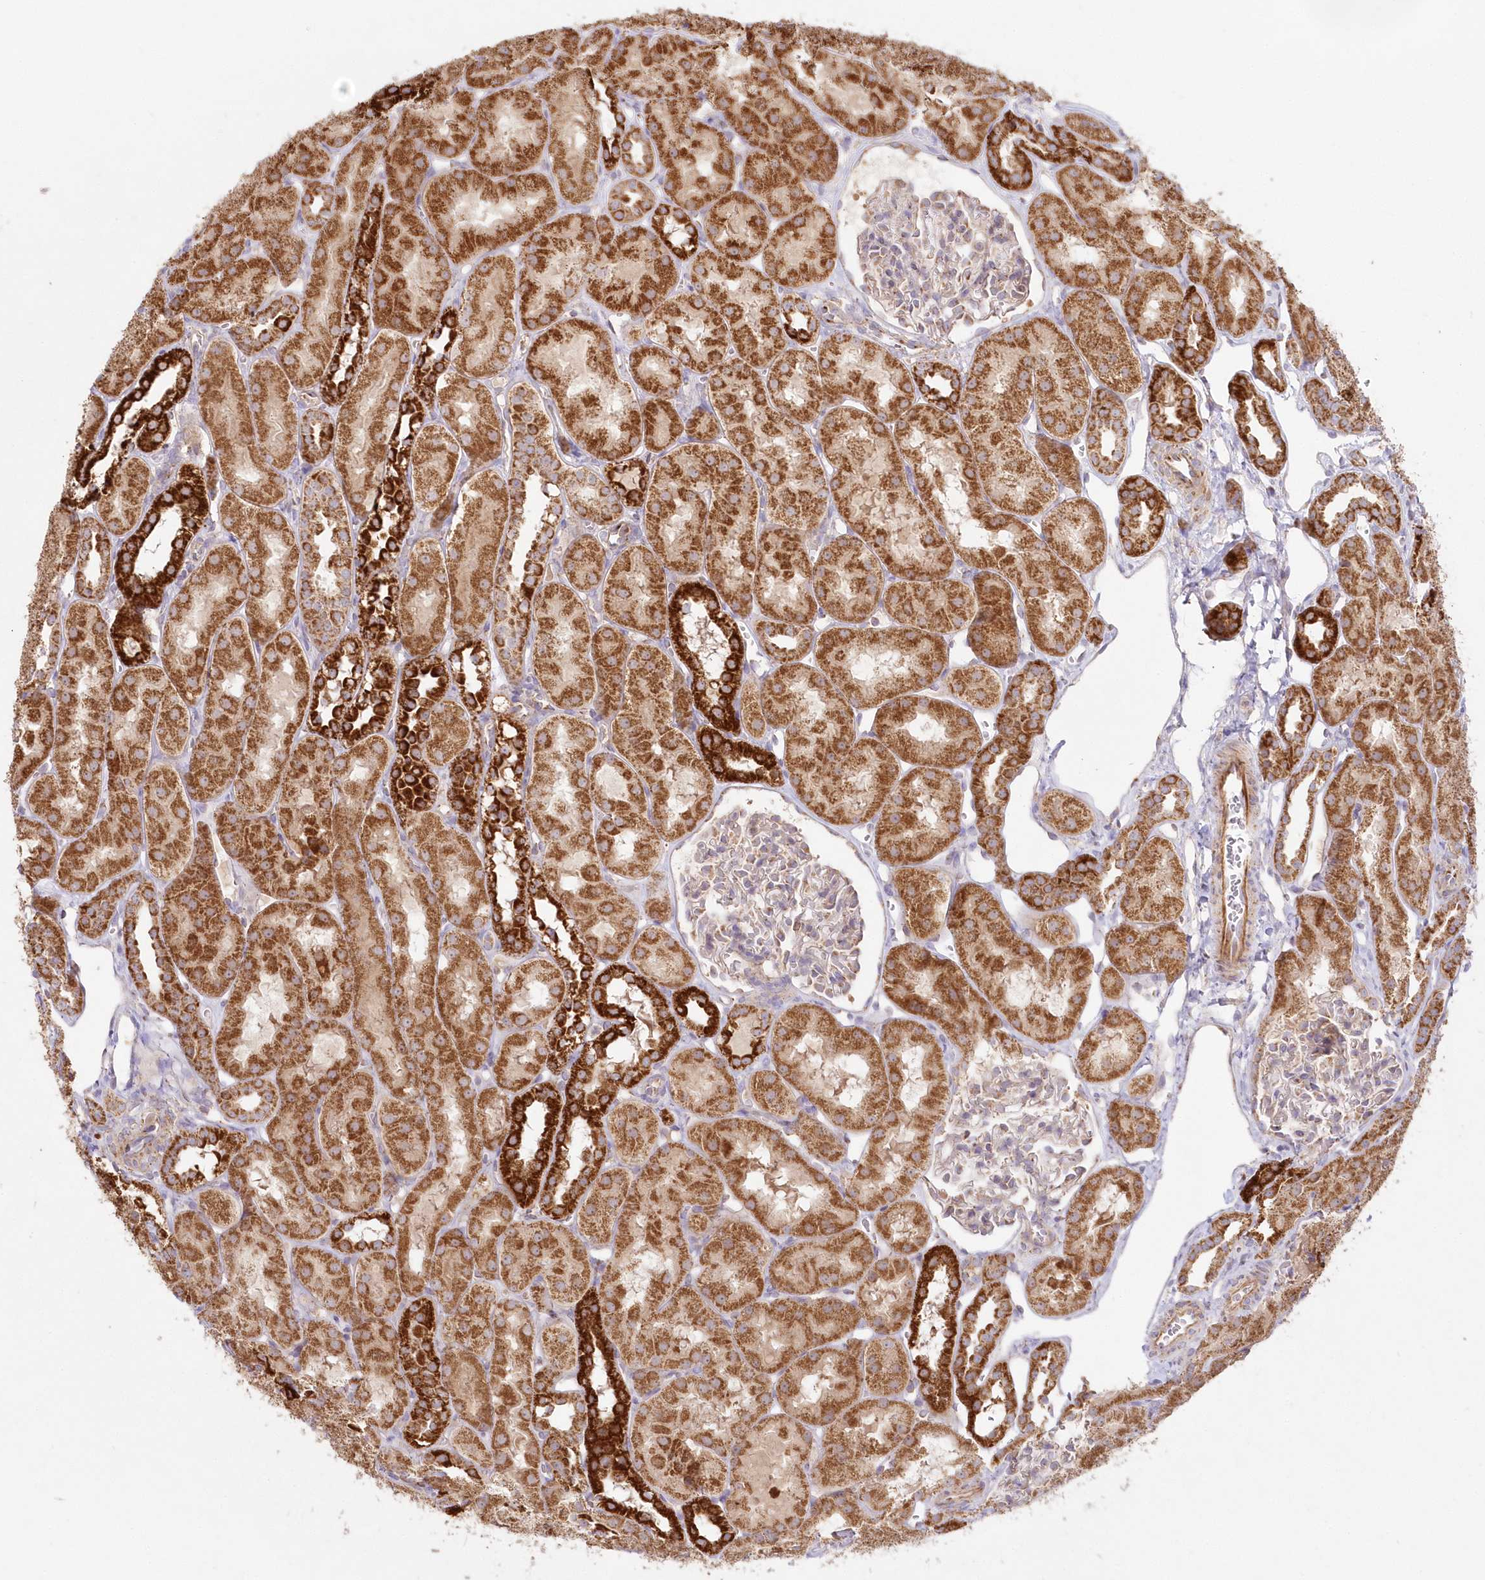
{"staining": {"intensity": "weak", "quantity": "25%-75%", "location": "cytoplasmic/membranous"}, "tissue": "kidney", "cell_type": "Cells in glomeruli", "image_type": "normal", "snomed": [{"axis": "morphology", "description": "Normal tissue, NOS"}, {"axis": "topography", "description": "Kidney"}, {"axis": "topography", "description": "Urinary bladder"}], "caption": "Kidney stained for a protein (brown) shows weak cytoplasmic/membranous positive positivity in about 25%-75% of cells in glomeruli.", "gene": "DNA2", "patient": {"sex": "male", "age": 16}}